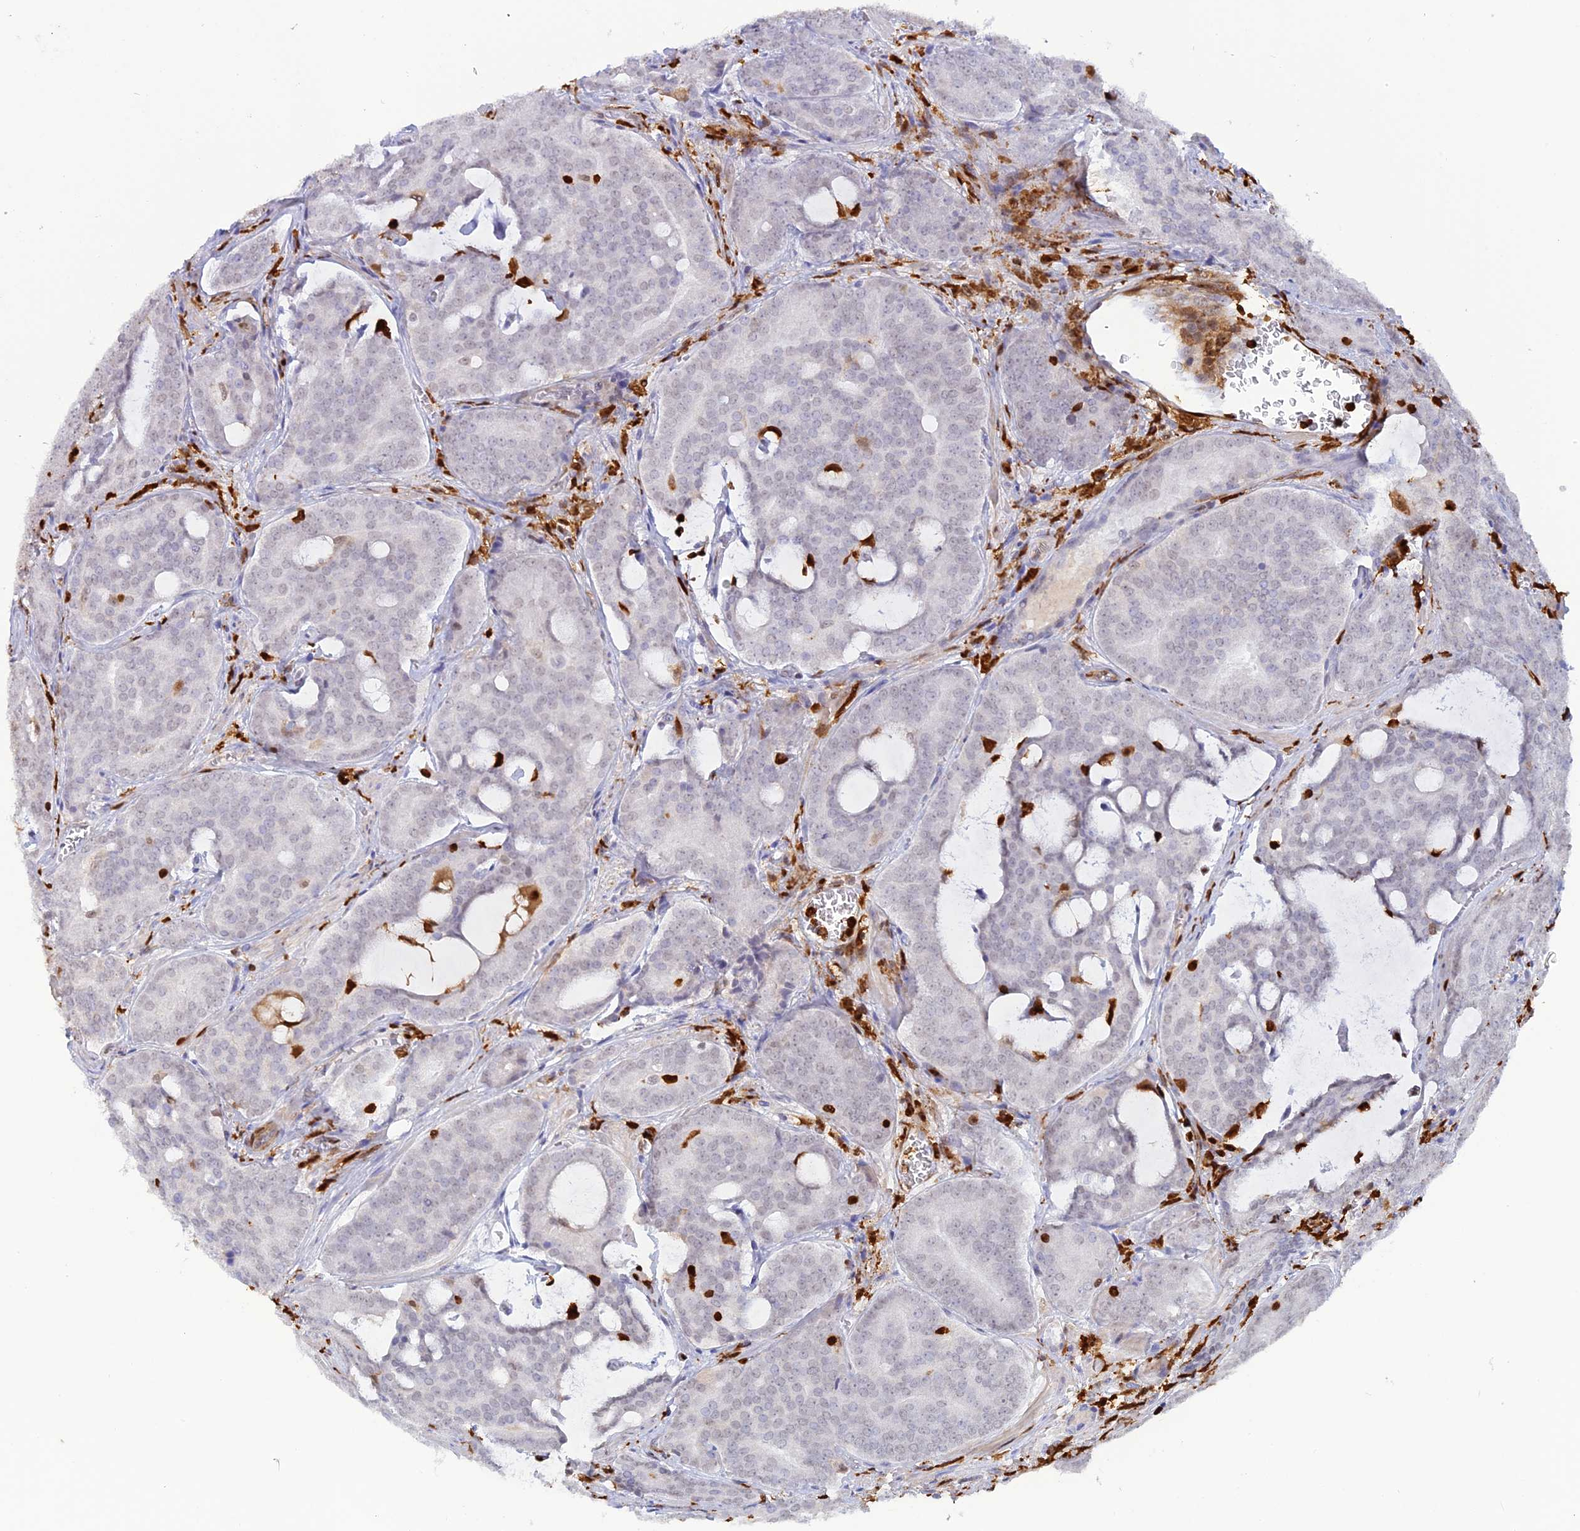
{"staining": {"intensity": "negative", "quantity": "none", "location": "none"}, "tissue": "prostate cancer", "cell_type": "Tumor cells", "image_type": "cancer", "snomed": [{"axis": "morphology", "description": "Adenocarcinoma, High grade"}, {"axis": "topography", "description": "Prostate"}], "caption": "A micrograph of human prostate cancer is negative for staining in tumor cells.", "gene": "PGBD4", "patient": {"sex": "male", "age": 55}}